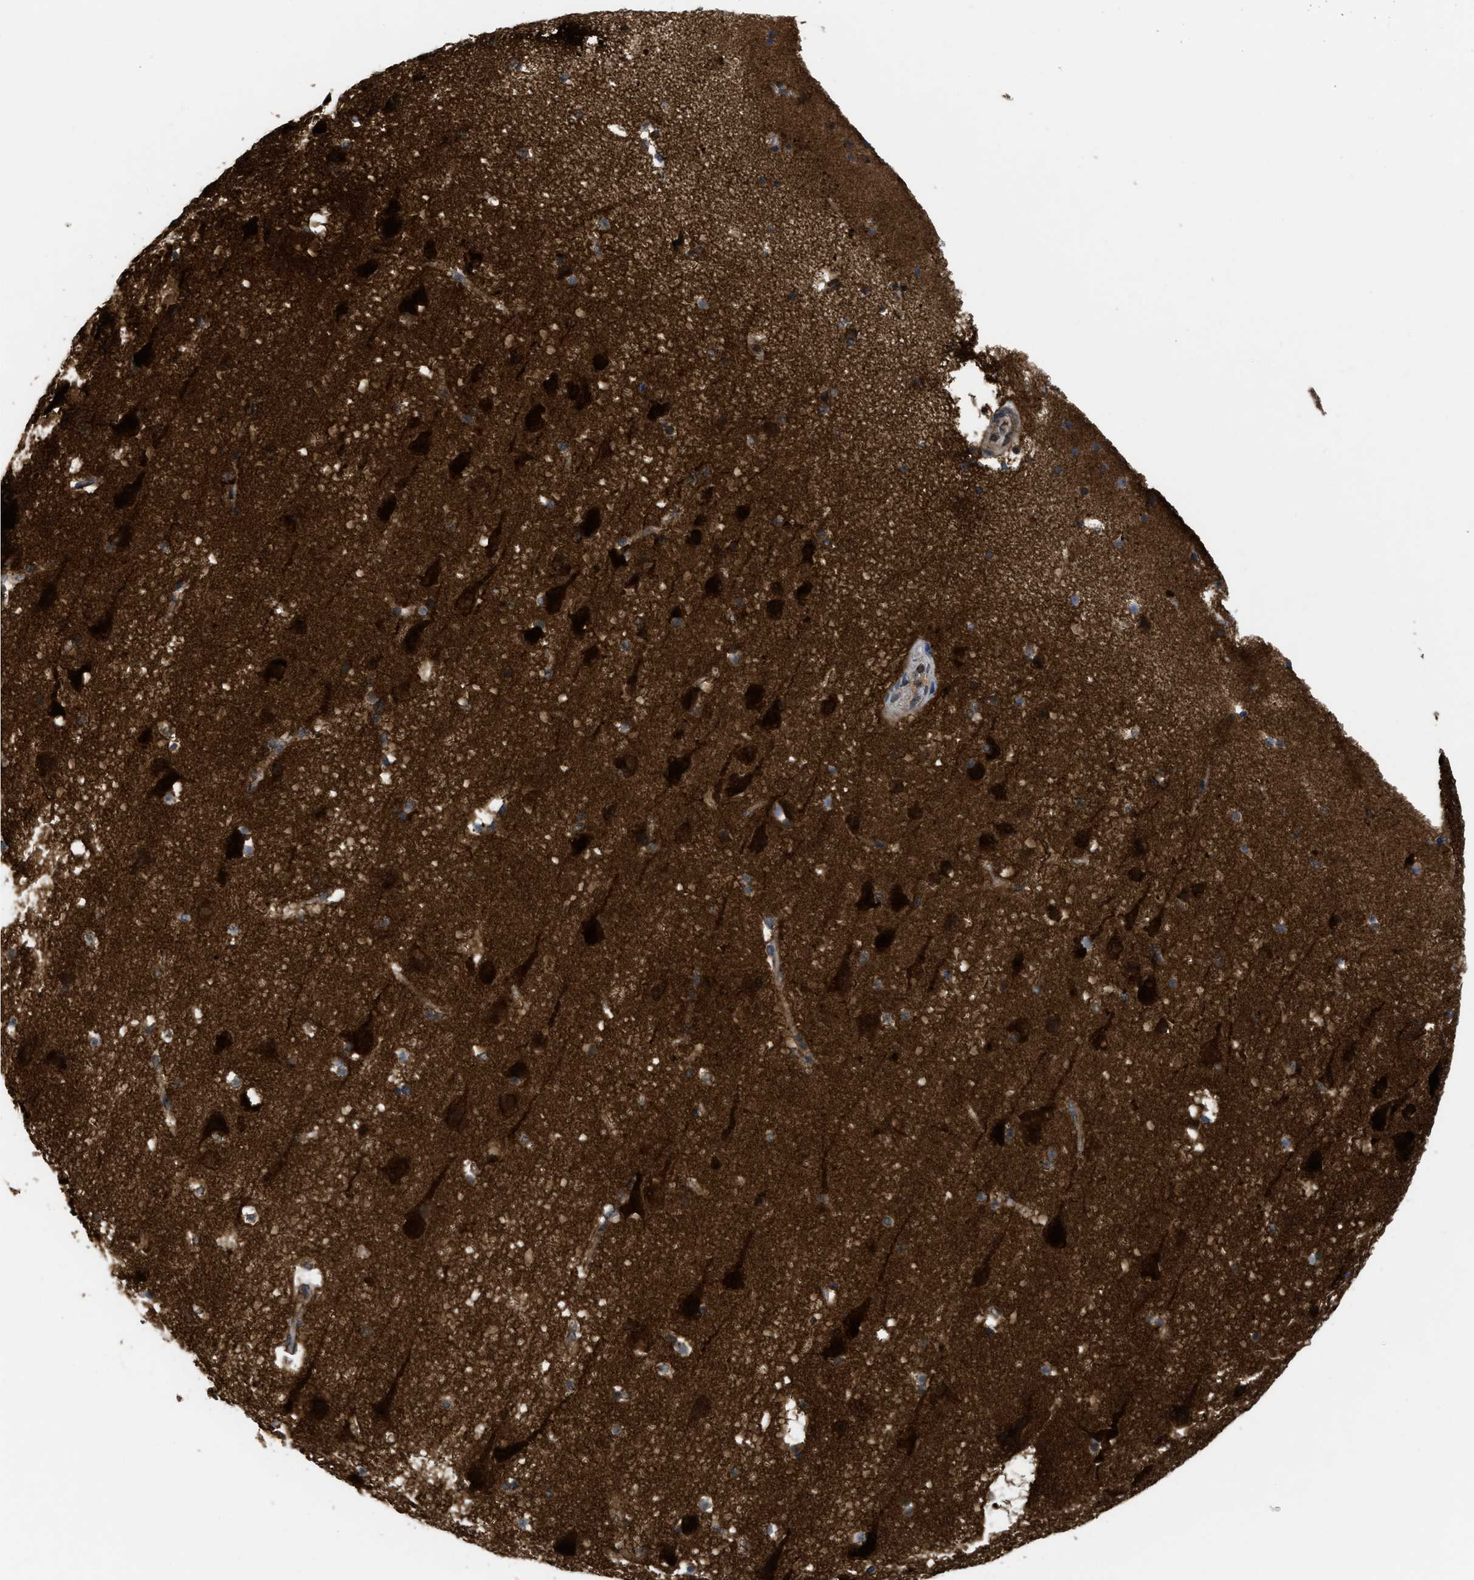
{"staining": {"intensity": "weak", "quantity": ">75%", "location": "cytoplasmic/membranous"}, "tissue": "cerebral cortex", "cell_type": "Endothelial cells", "image_type": "normal", "snomed": [{"axis": "morphology", "description": "Normal tissue, NOS"}, {"axis": "topography", "description": "Cerebral cortex"}], "caption": "Immunohistochemistry (IHC) histopathology image of normal cerebral cortex: cerebral cortex stained using immunohistochemistry (IHC) reveals low levels of weak protein expression localized specifically in the cytoplasmic/membranous of endothelial cells, appearing as a cytoplasmic/membranous brown color.", "gene": "PPP2CB", "patient": {"sex": "male", "age": 45}}